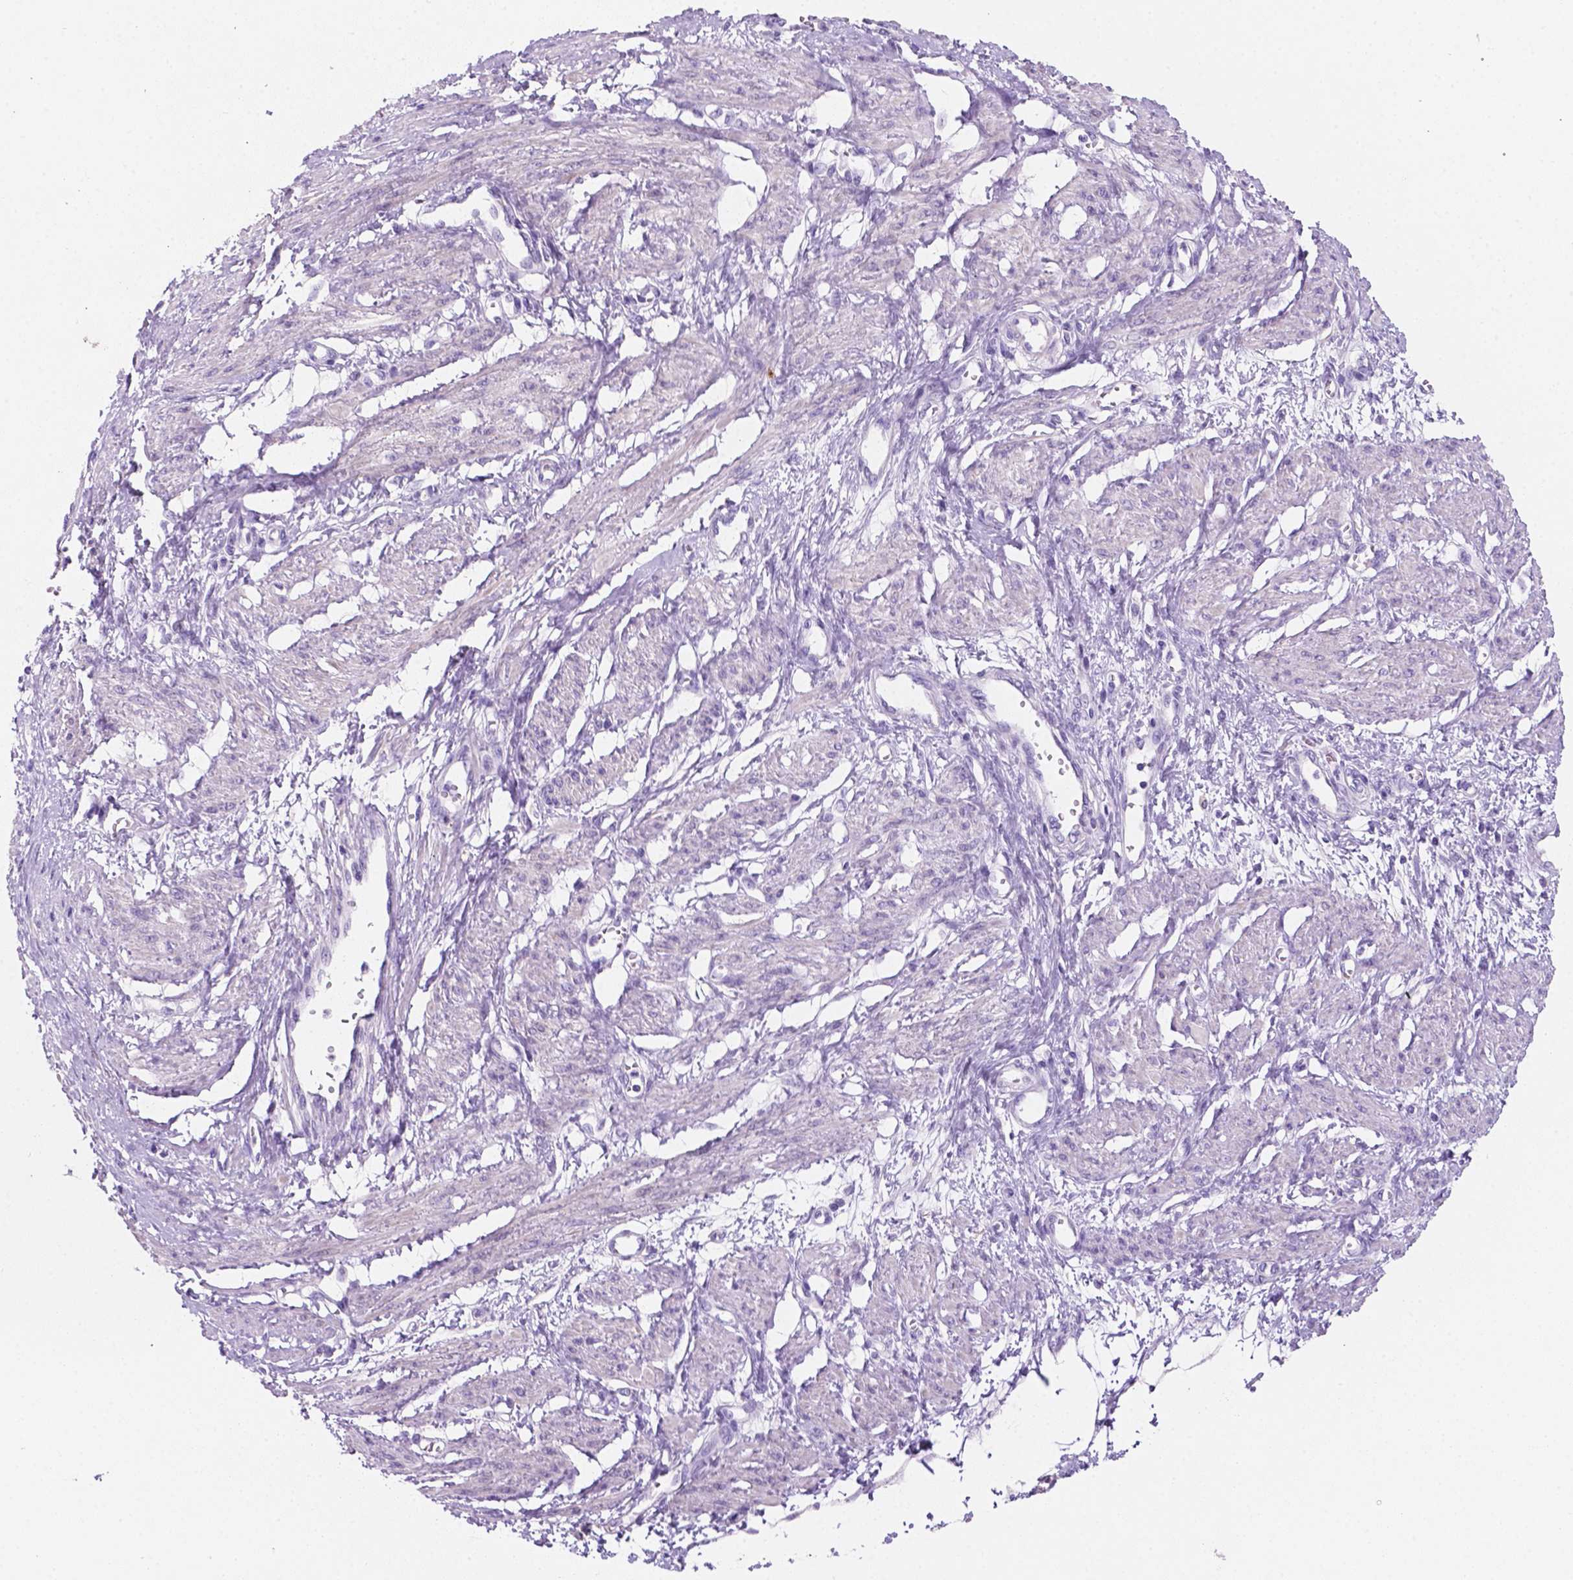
{"staining": {"intensity": "negative", "quantity": "none", "location": "none"}, "tissue": "smooth muscle", "cell_type": "Smooth muscle cells", "image_type": "normal", "snomed": [{"axis": "morphology", "description": "Normal tissue, NOS"}, {"axis": "topography", "description": "Smooth muscle"}, {"axis": "topography", "description": "Uterus"}], "caption": "Immunohistochemistry micrograph of benign human smooth muscle stained for a protein (brown), which demonstrates no expression in smooth muscle cells.", "gene": "EBLN2", "patient": {"sex": "female", "age": 39}}